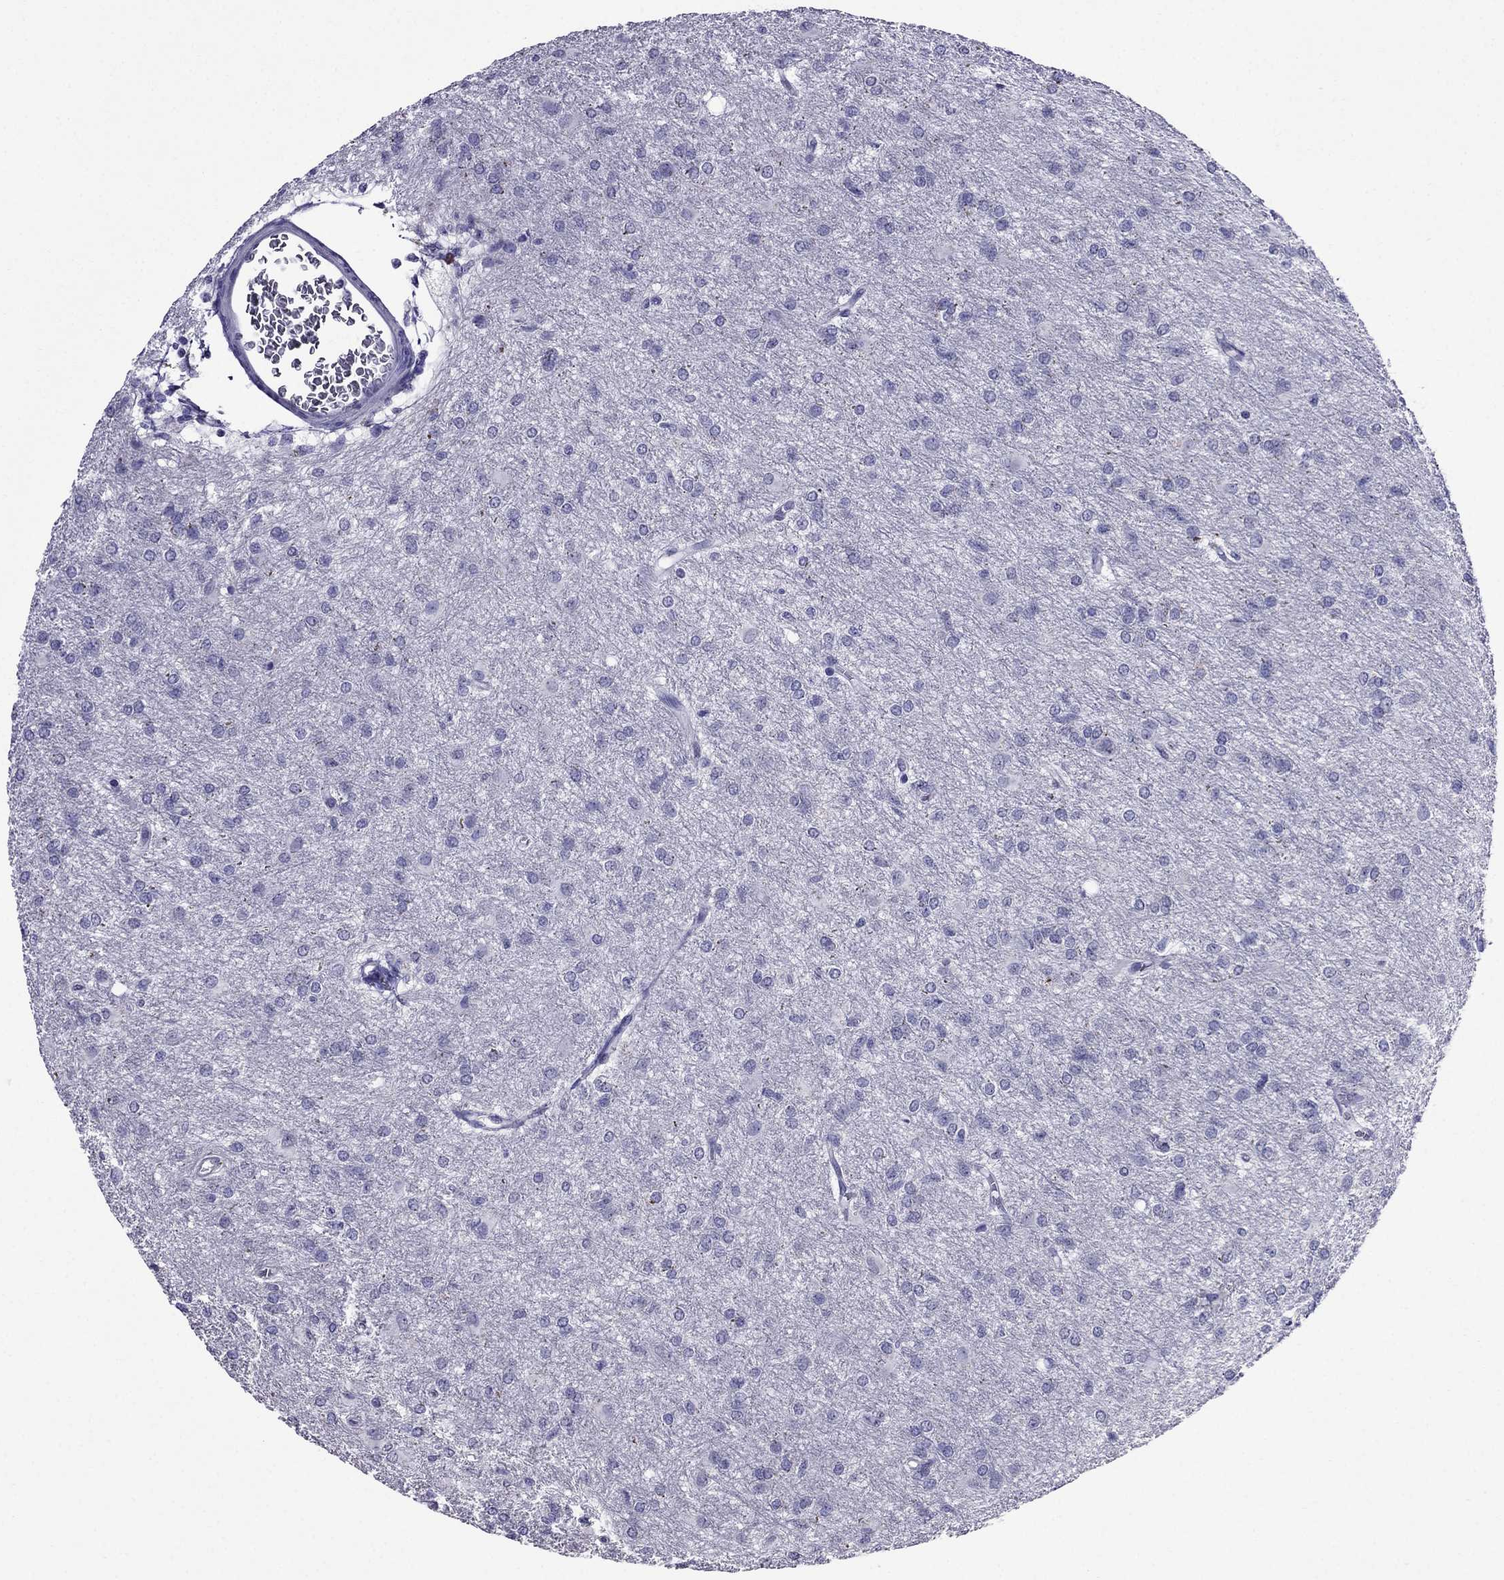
{"staining": {"intensity": "negative", "quantity": "none", "location": "none"}, "tissue": "glioma", "cell_type": "Tumor cells", "image_type": "cancer", "snomed": [{"axis": "morphology", "description": "Glioma, malignant, High grade"}, {"axis": "topography", "description": "Brain"}], "caption": "Immunohistochemistry (IHC) micrograph of glioma stained for a protein (brown), which shows no expression in tumor cells. The staining was performed using DAB (3,3'-diaminobenzidine) to visualize the protein expression in brown, while the nuclei were stained in blue with hematoxylin (Magnification: 20x).", "gene": "OLFM4", "patient": {"sex": "male", "age": 68}}